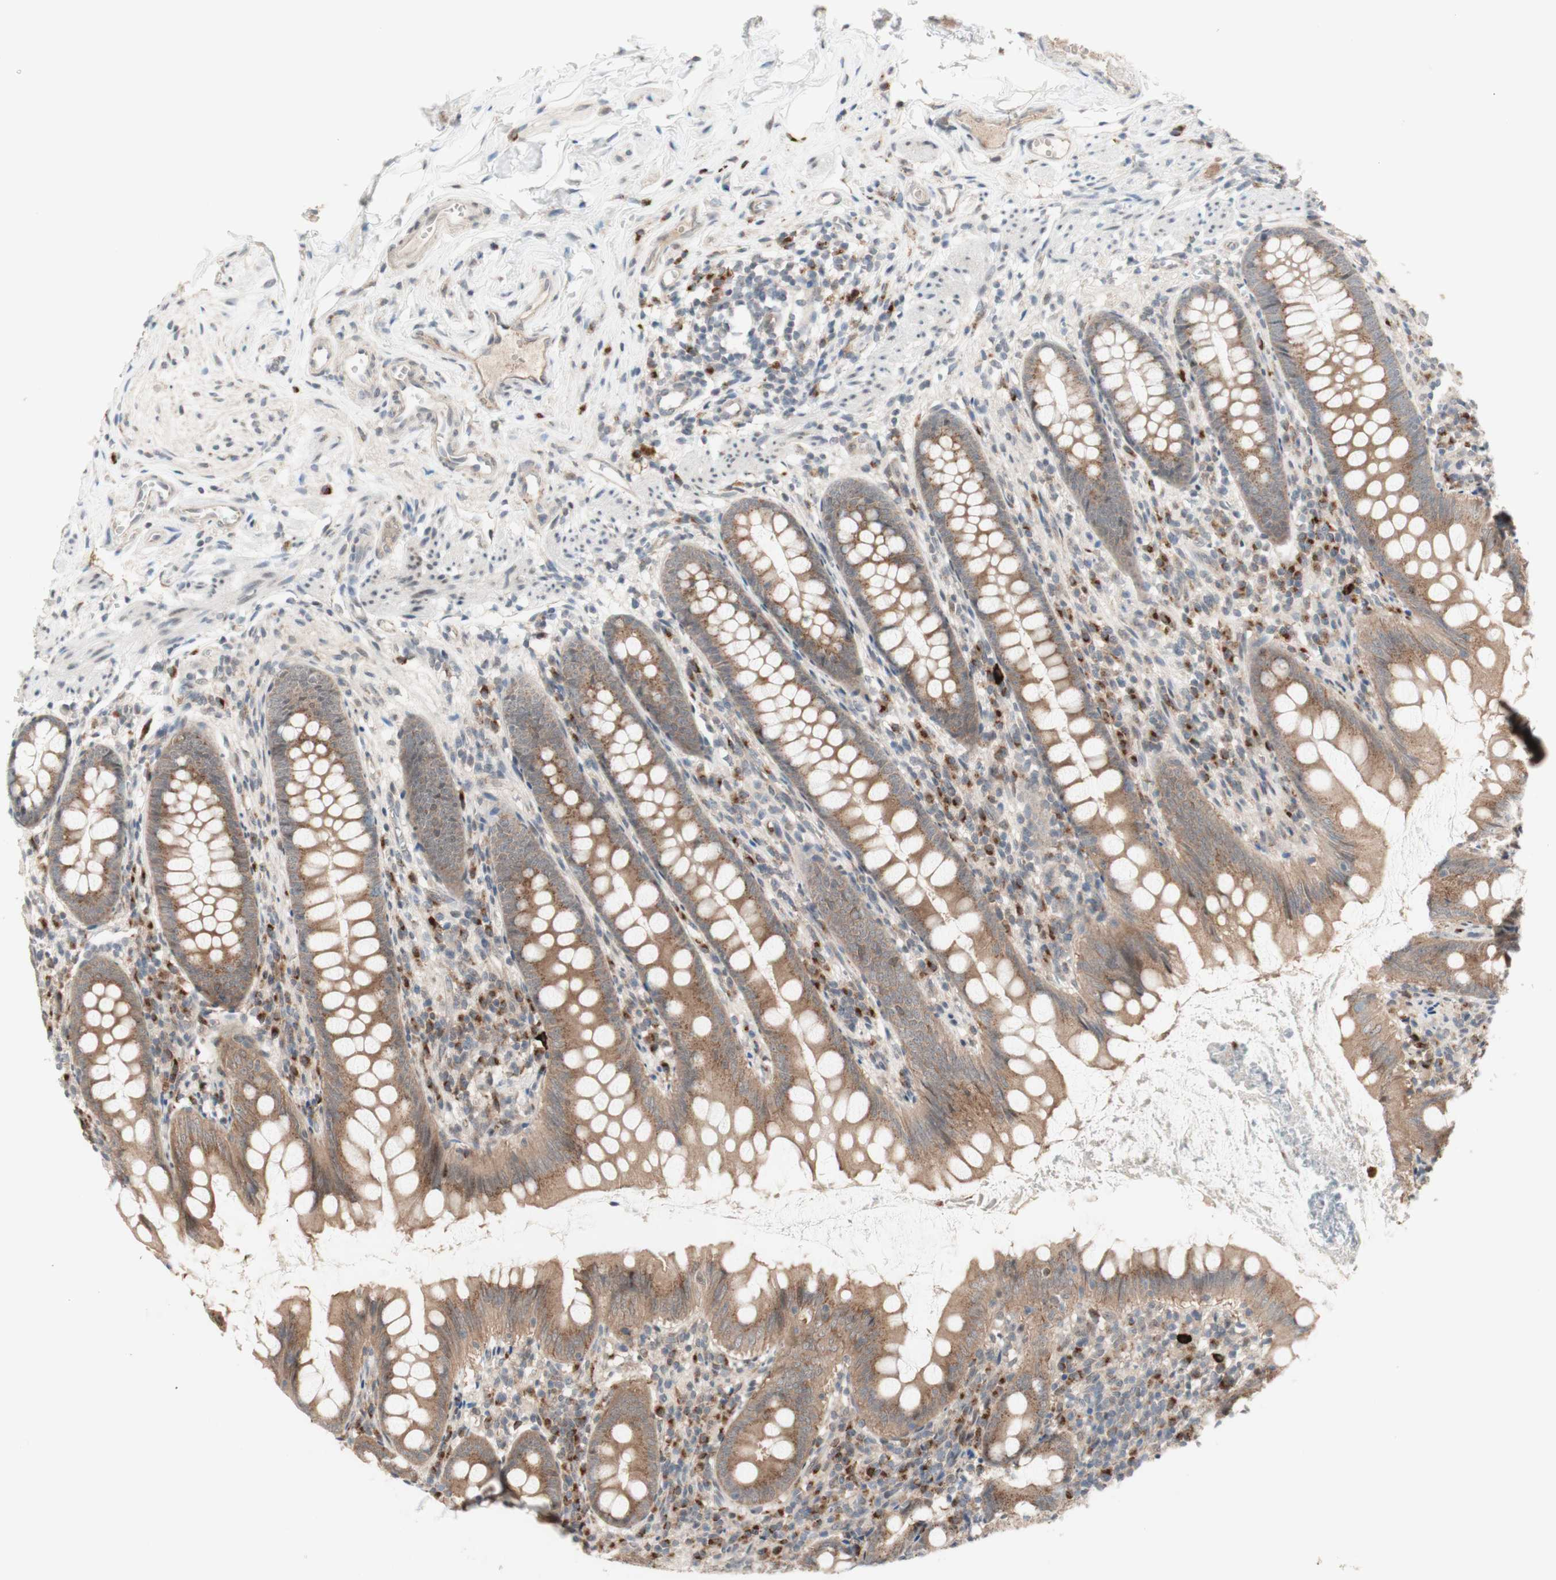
{"staining": {"intensity": "moderate", "quantity": ">75%", "location": "cytoplasmic/membranous"}, "tissue": "appendix", "cell_type": "Glandular cells", "image_type": "normal", "snomed": [{"axis": "morphology", "description": "Normal tissue, NOS"}, {"axis": "topography", "description": "Appendix"}], "caption": "DAB (3,3'-diaminobenzidine) immunohistochemical staining of benign human appendix exhibits moderate cytoplasmic/membranous protein positivity in approximately >75% of glandular cells. The protein of interest is stained brown, and the nuclei are stained in blue (DAB (3,3'-diaminobenzidine) IHC with brightfield microscopy, high magnification).", "gene": "CYLD", "patient": {"sex": "female", "age": 77}}